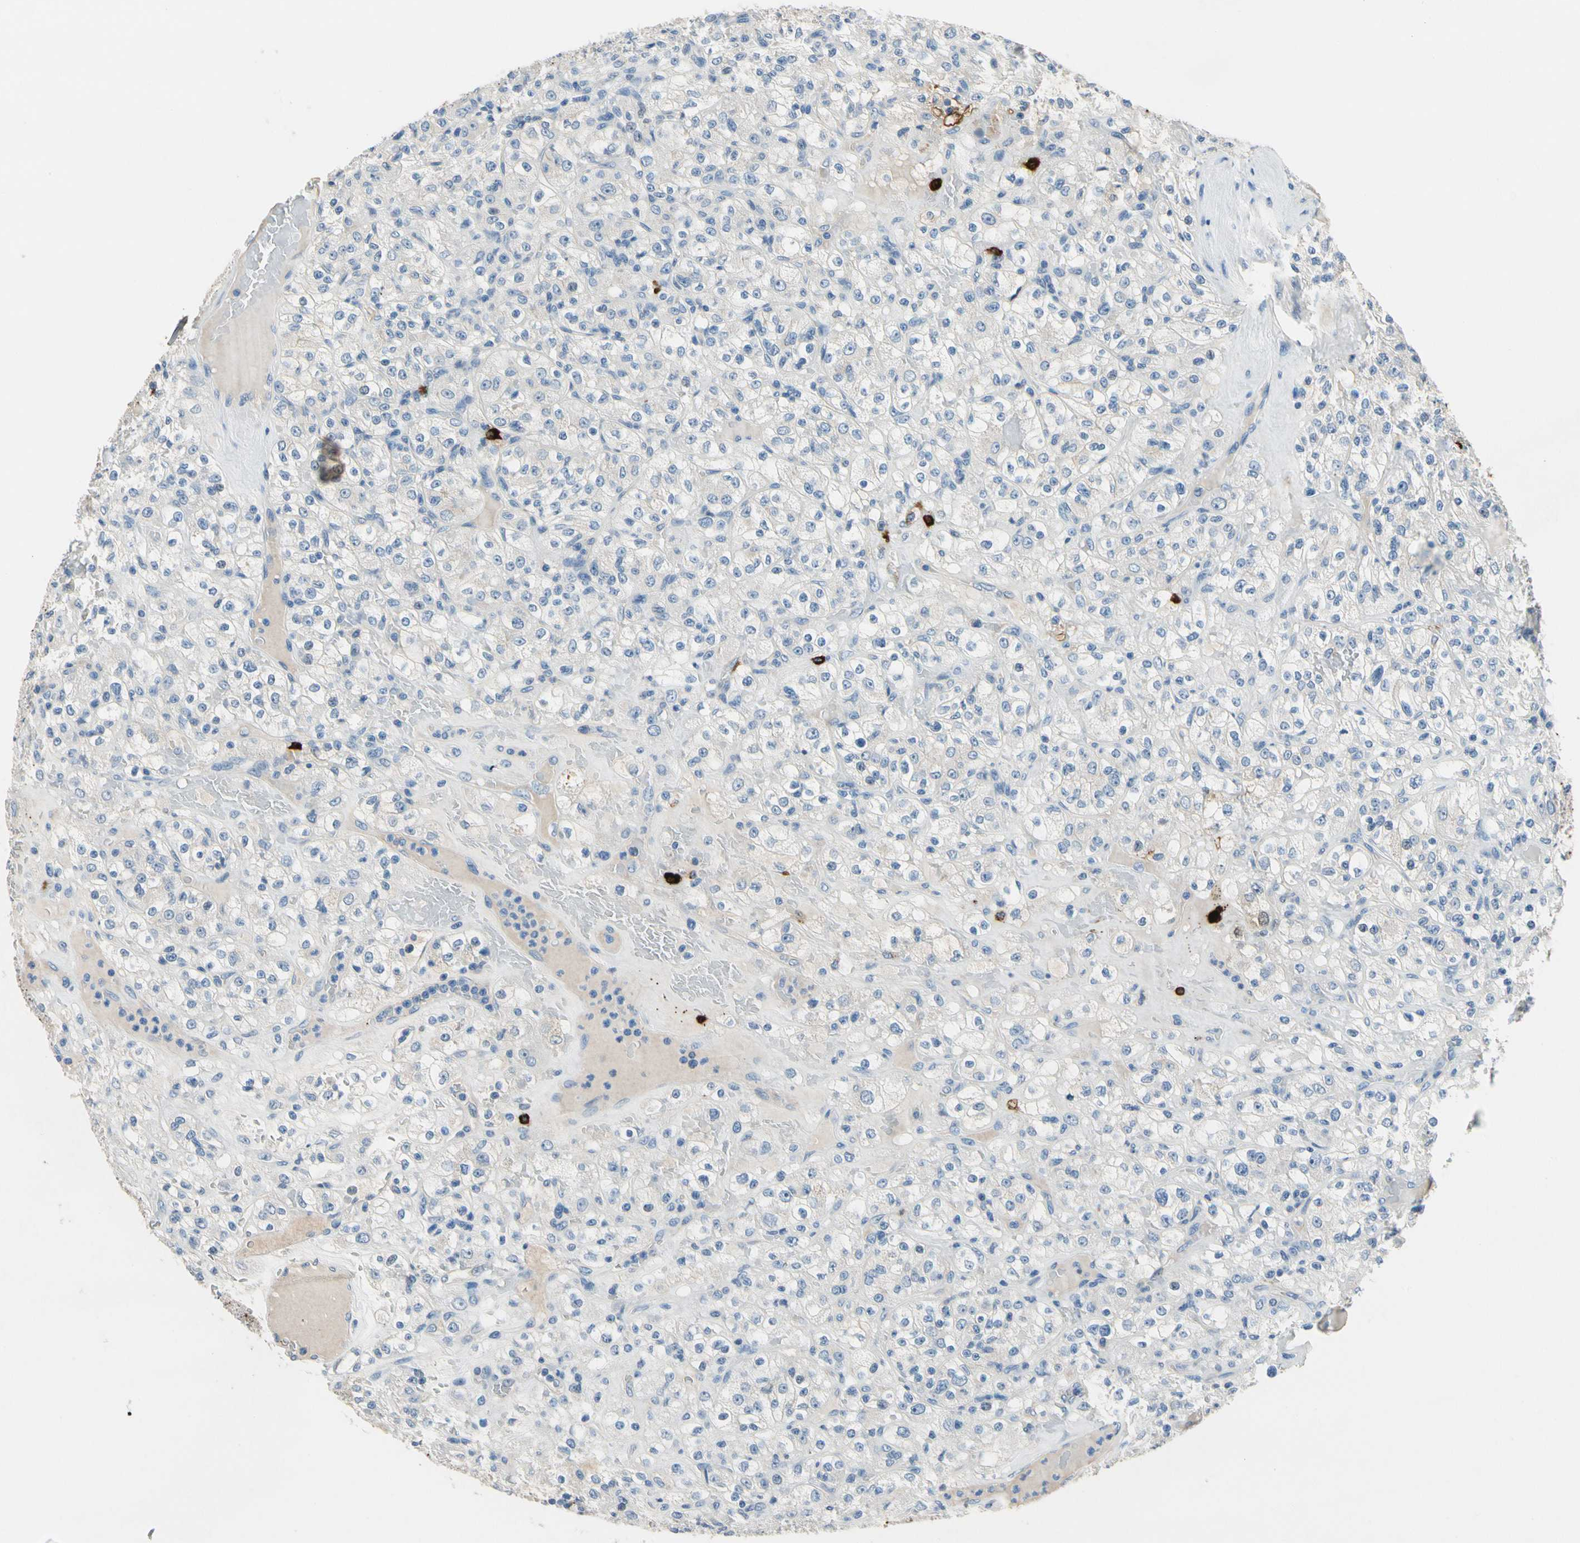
{"staining": {"intensity": "negative", "quantity": "none", "location": "none"}, "tissue": "renal cancer", "cell_type": "Tumor cells", "image_type": "cancer", "snomed": [{"axis": "morphology", "description": "Normal tissue, NOS"}, {"axis": "morphology", "description": "Adenocarcinoma, NOS"}, {"axis": "topography", "description": "Kidney"}], "caption": "Adenocarcinoma (renal) stained for a protein using immunohistochemistry (IHC) demonstrates no staining tumor cells.", "gene": "CPA3", "patient": {"sex": "female", "age": 72}}